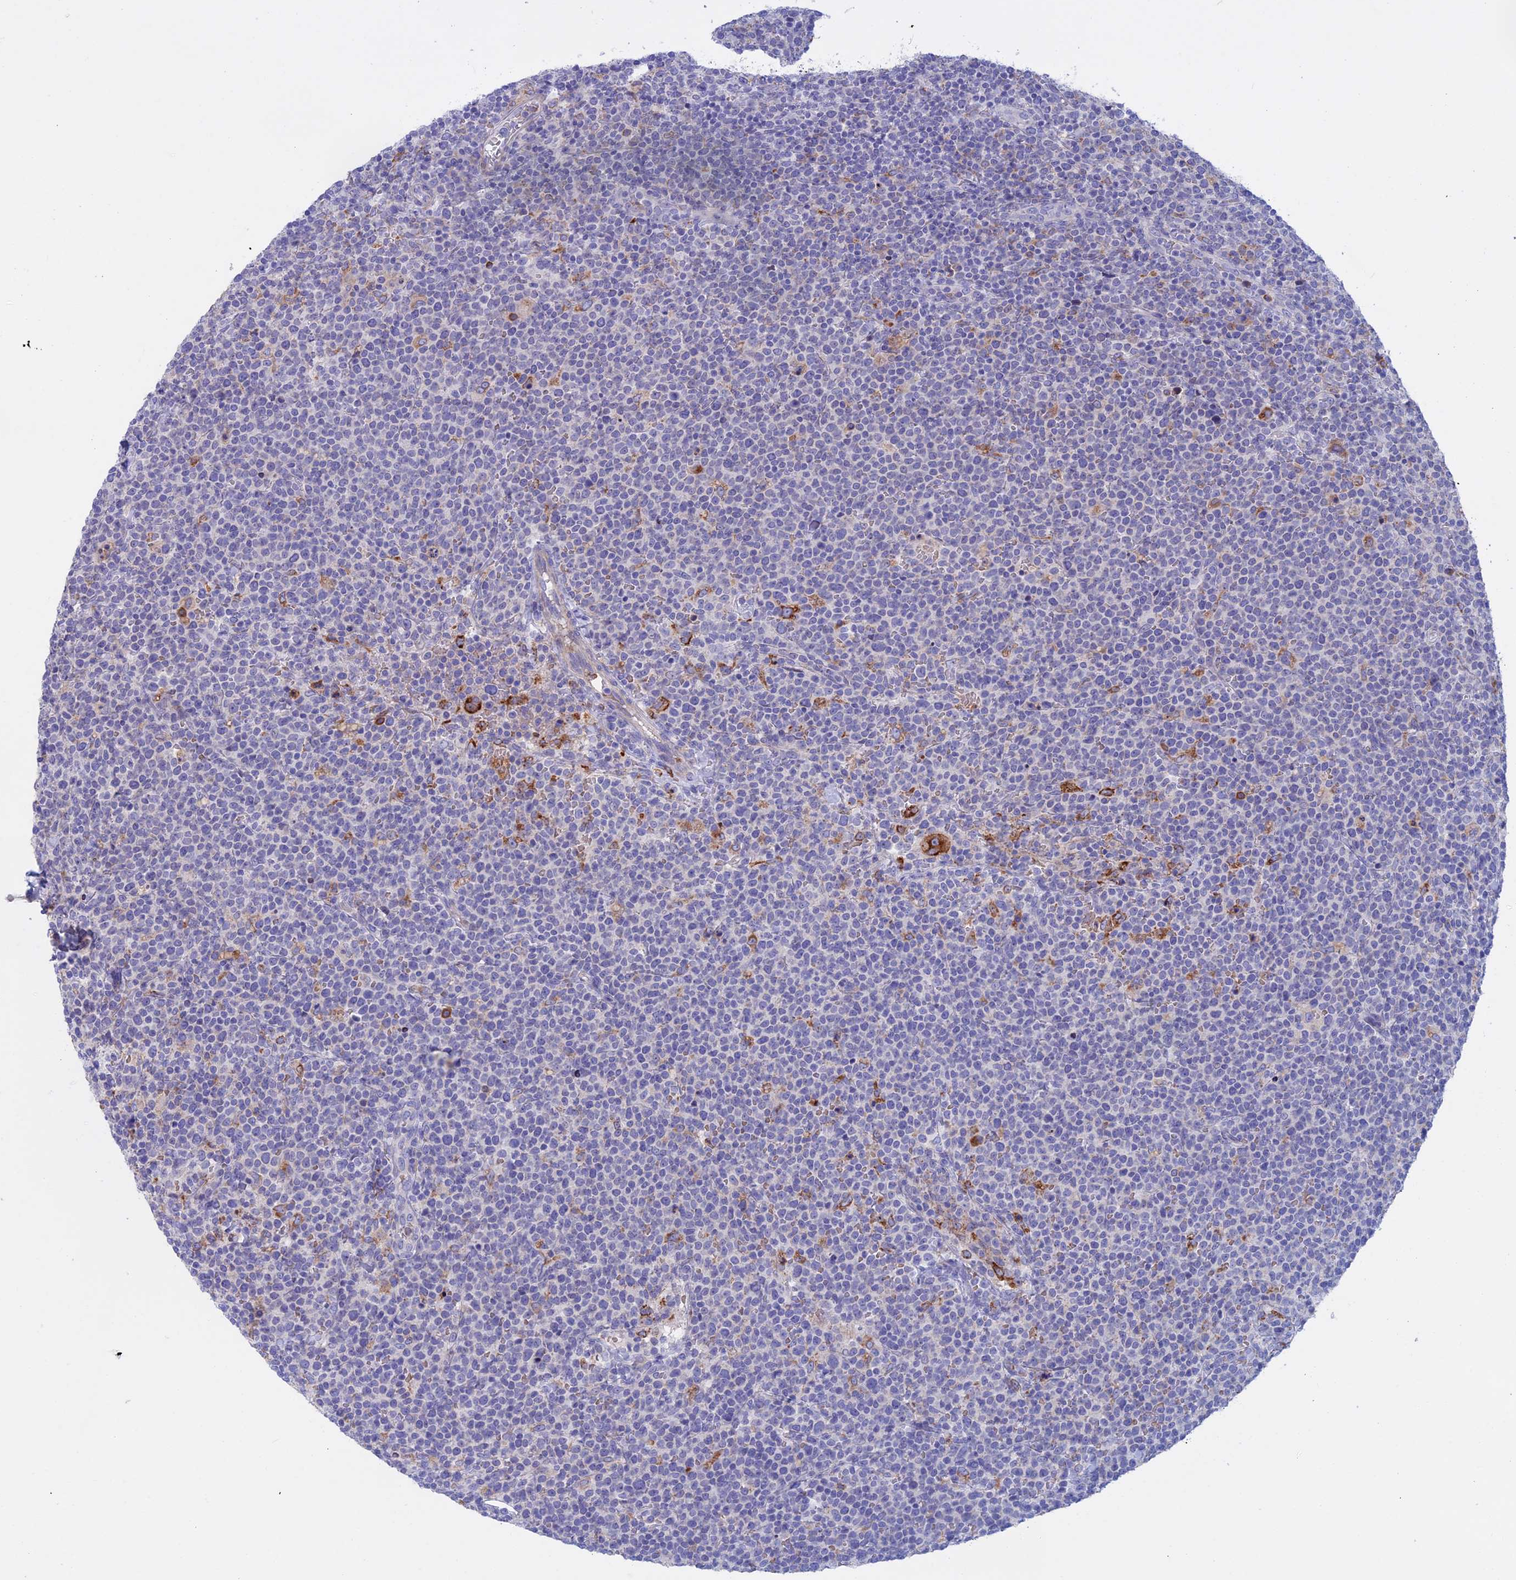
{"staining": {"intensity": "negative", "quantity": "none", "location": "none"}, "tissue": "lymphoma", "cell_type": "Tumor cells", "image_type": "cancer", "snomed": [{"axis": "morphology", "description": "Malignant lymphoma, non-Hodgkin's type, High grade"}, {"axis": "topography", "description": "Lymph node"}], "caption": "Immunohistochemistry of lymphoma demonstrates no positivity in tumor cells.", "gene": "SLC2A6", "patient": {"sex": "male", "age": 61}}